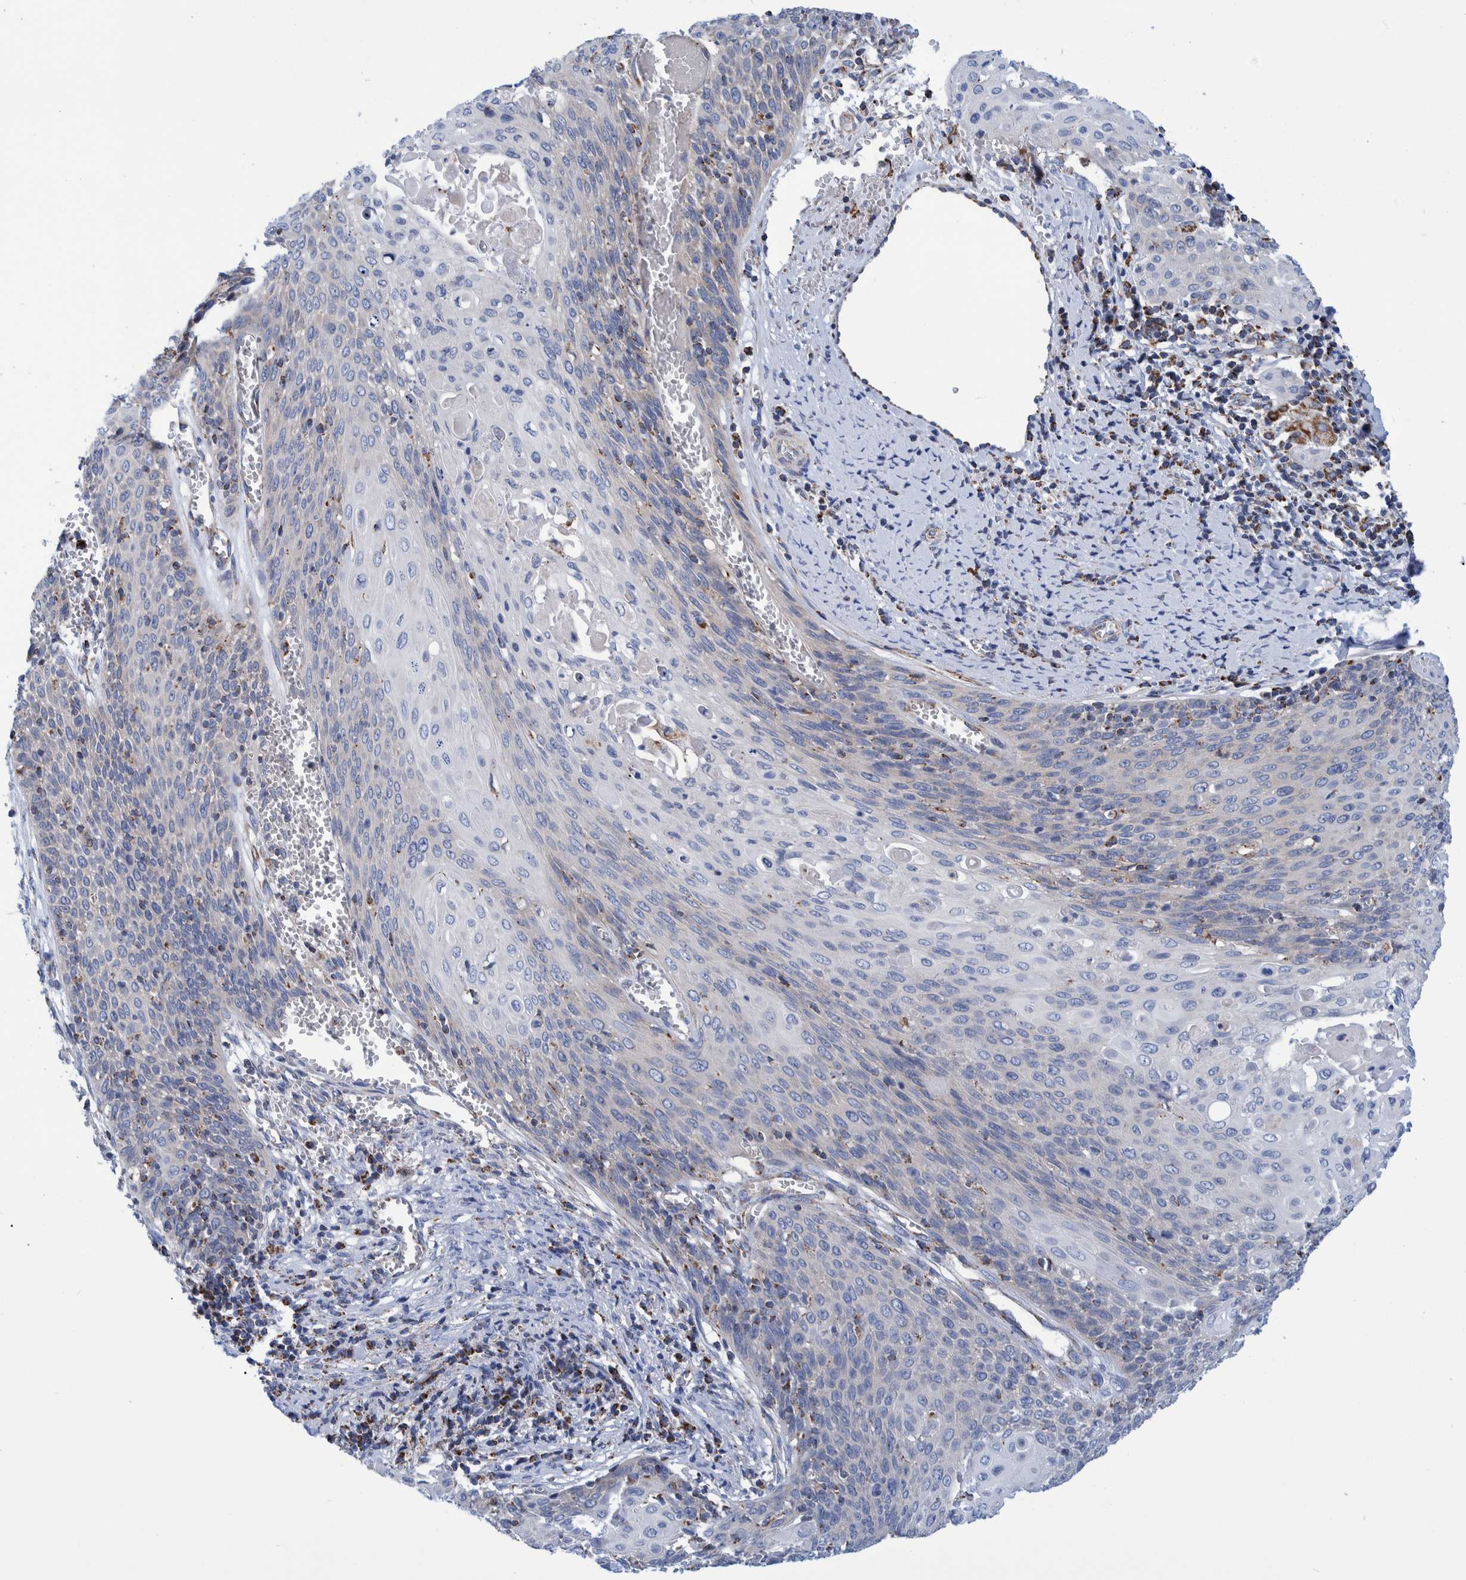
{"staining": {"intensity": "negative", "quantity": "none", "location": "none"}, "tissue": "cervical cancer", "cell_type": "Tumor cells", "image_type": "cancer", "snomed": [{"axis": "morphology", "description": "Squamous cell carcinoma, NOS"}, {"axis": "topography", "description": "Cervix"}], "caption": "This is an IHC photomicrograph of human squamous cell carcinoma (cervical). There is no staining in tumor cells.", "gene": "BZW2", "patient": {"sex": "female", "age": 39}}